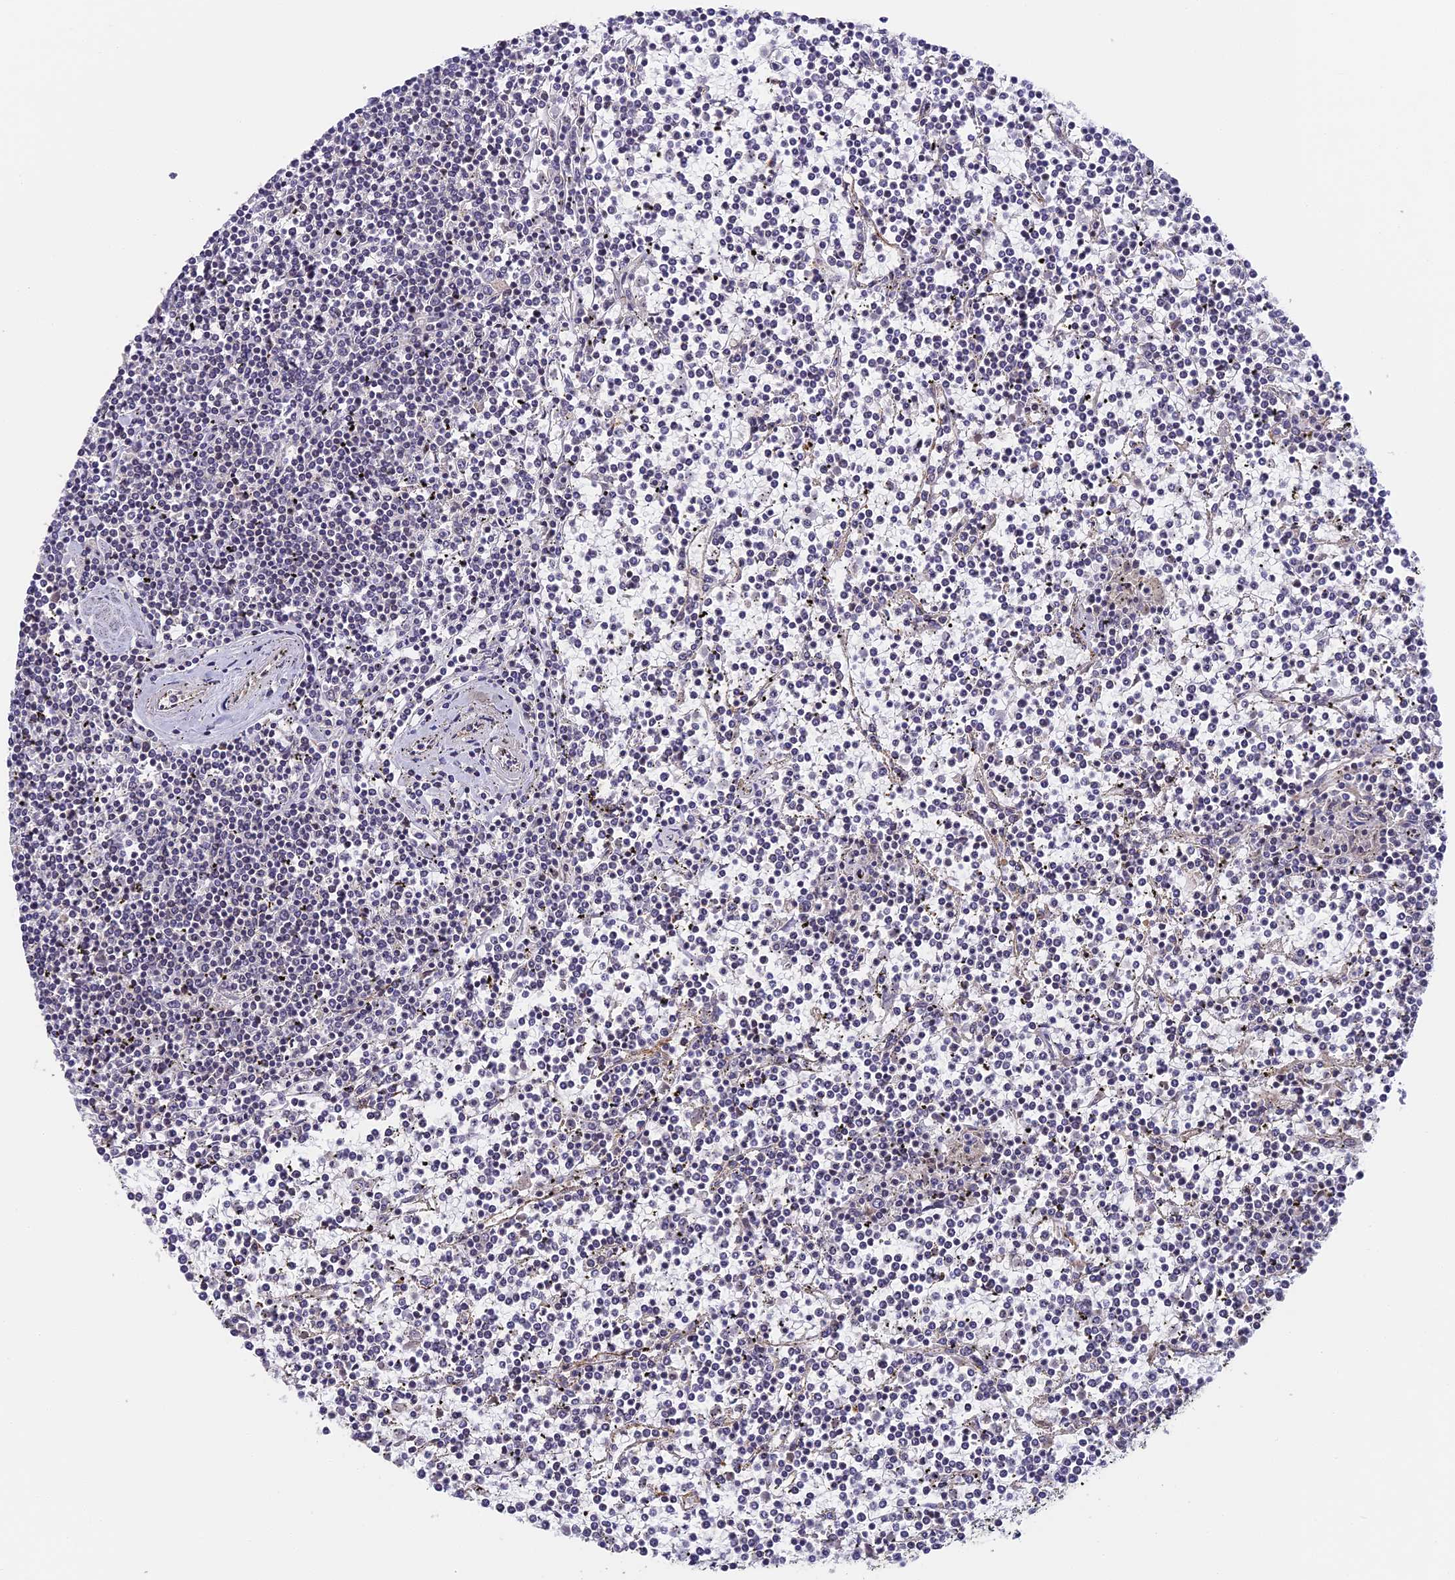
{"staining": {"intensity": "negative", "quantity": "none", "location": "none"}, "tissue": "lymphoma", "cell_type": "Tumor cells", "image_type": "cancer", "snomed": [{"axis": "morphology", "description": "Malignant lymphoma, non-Hodgkin's type, Low grade"}, {"axis": "topography", "description": "Spleen"}], "caption": "Tumor cells show no significant protein staining in malignant lymphoma, non-Hodgkin's type (low-grade). The staining is performed using DAB brown chromogen with nuclei counter-stained in using hematoxylin.", "gene": "DNAAF10", "patient": {"sex": "female", "age": 19}}